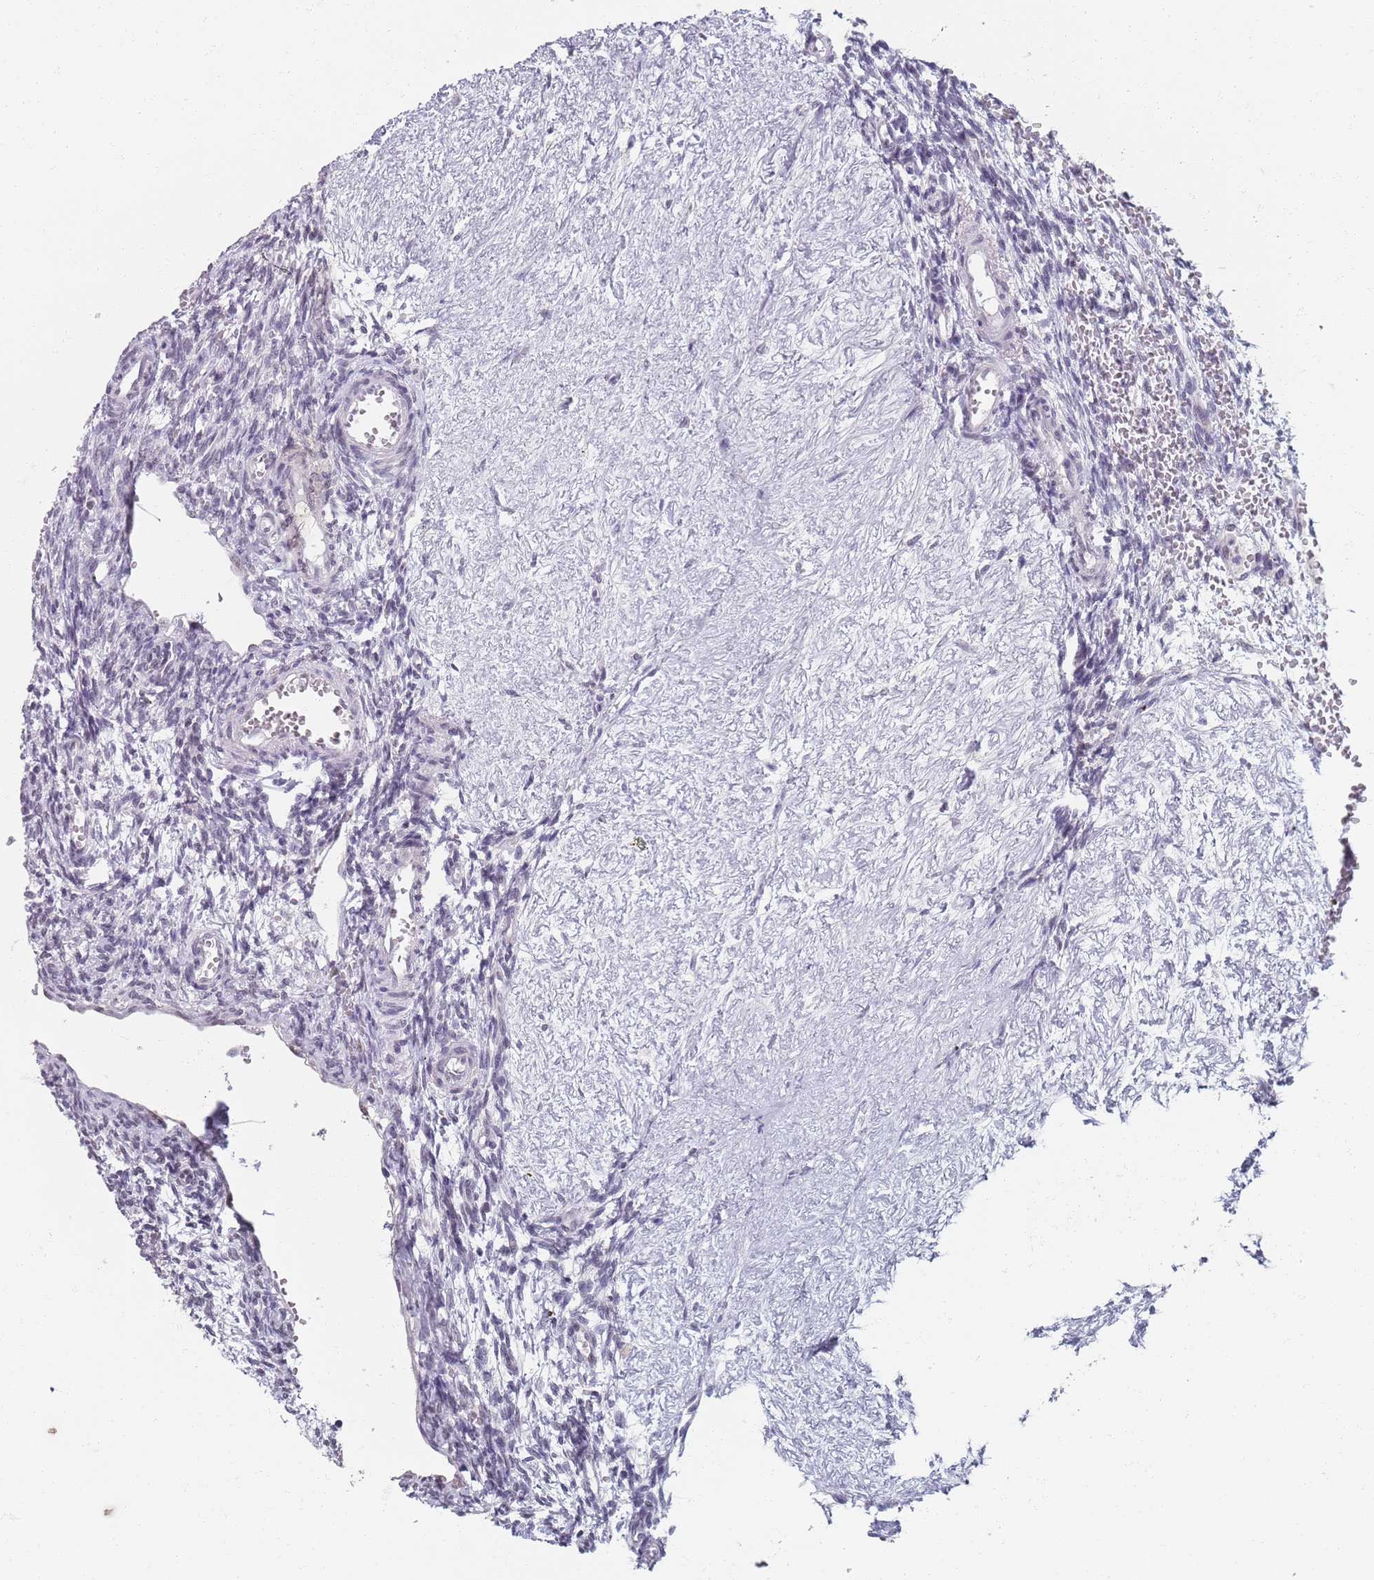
{"staining": {"intensity": "weak", "quantity": "25%-75%", "location": "nuclear"}, "tissue": "ovary", "cell_type": "Ovarian stroma cells", "image_type": "normal", "snomed": [{"axis": "morphology", "description": "Normal tissue, NOS"}, {"axis": "topography", "description": "Ovary"}], "caption": "Brown immunohistochemical staining in unremarkable human ovary shows weak nuclear staining in about 25%-75% of ovarian stroma cells. (DAB (3,3'-diaminobenzidine) IHC, brown staining for protein, blue staining for nuclei).", "gene": "SAMD1", "patient": {"sex": "female", "age": 39}}